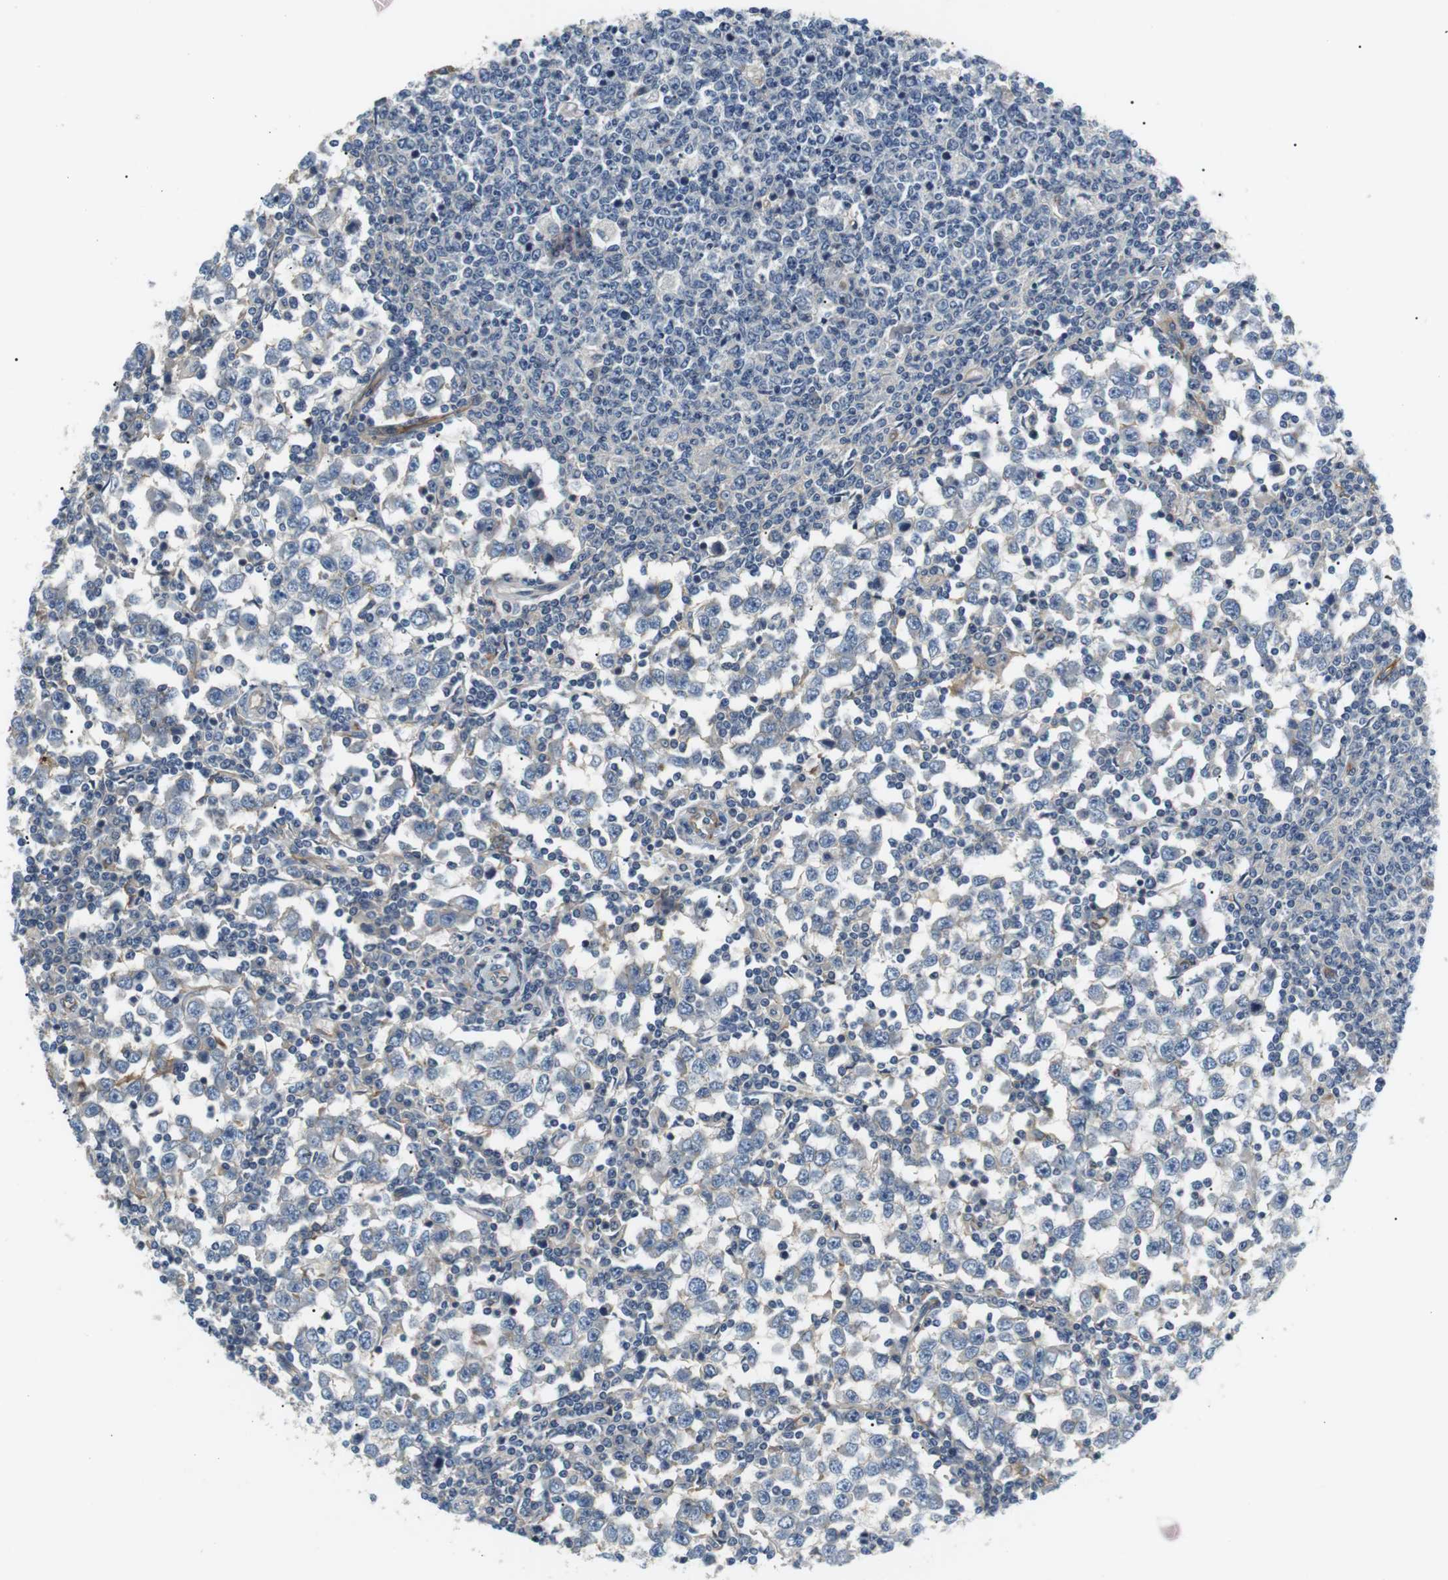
{"staining": {"intensity": "negative", "quantity": "none", "location": "none"}, "tissue": "testis cancer", "cell_type": "Tumor cells", "image_type": "cancer", "snomed": [{"axis": "morphology", "description": "Seminoma, NOS"}, {"axis": "topography", "description": "Testis"}], "caption": "Immunohistochemical staining of testis seminoma demonstrates no significant staining in tumor cells. (DAB (3,3'-diaminobenzidine) IHC with hematoxylin counter stain).", "gene": "SLC30A1", "patient": {"sex": "male", "age": 65}}